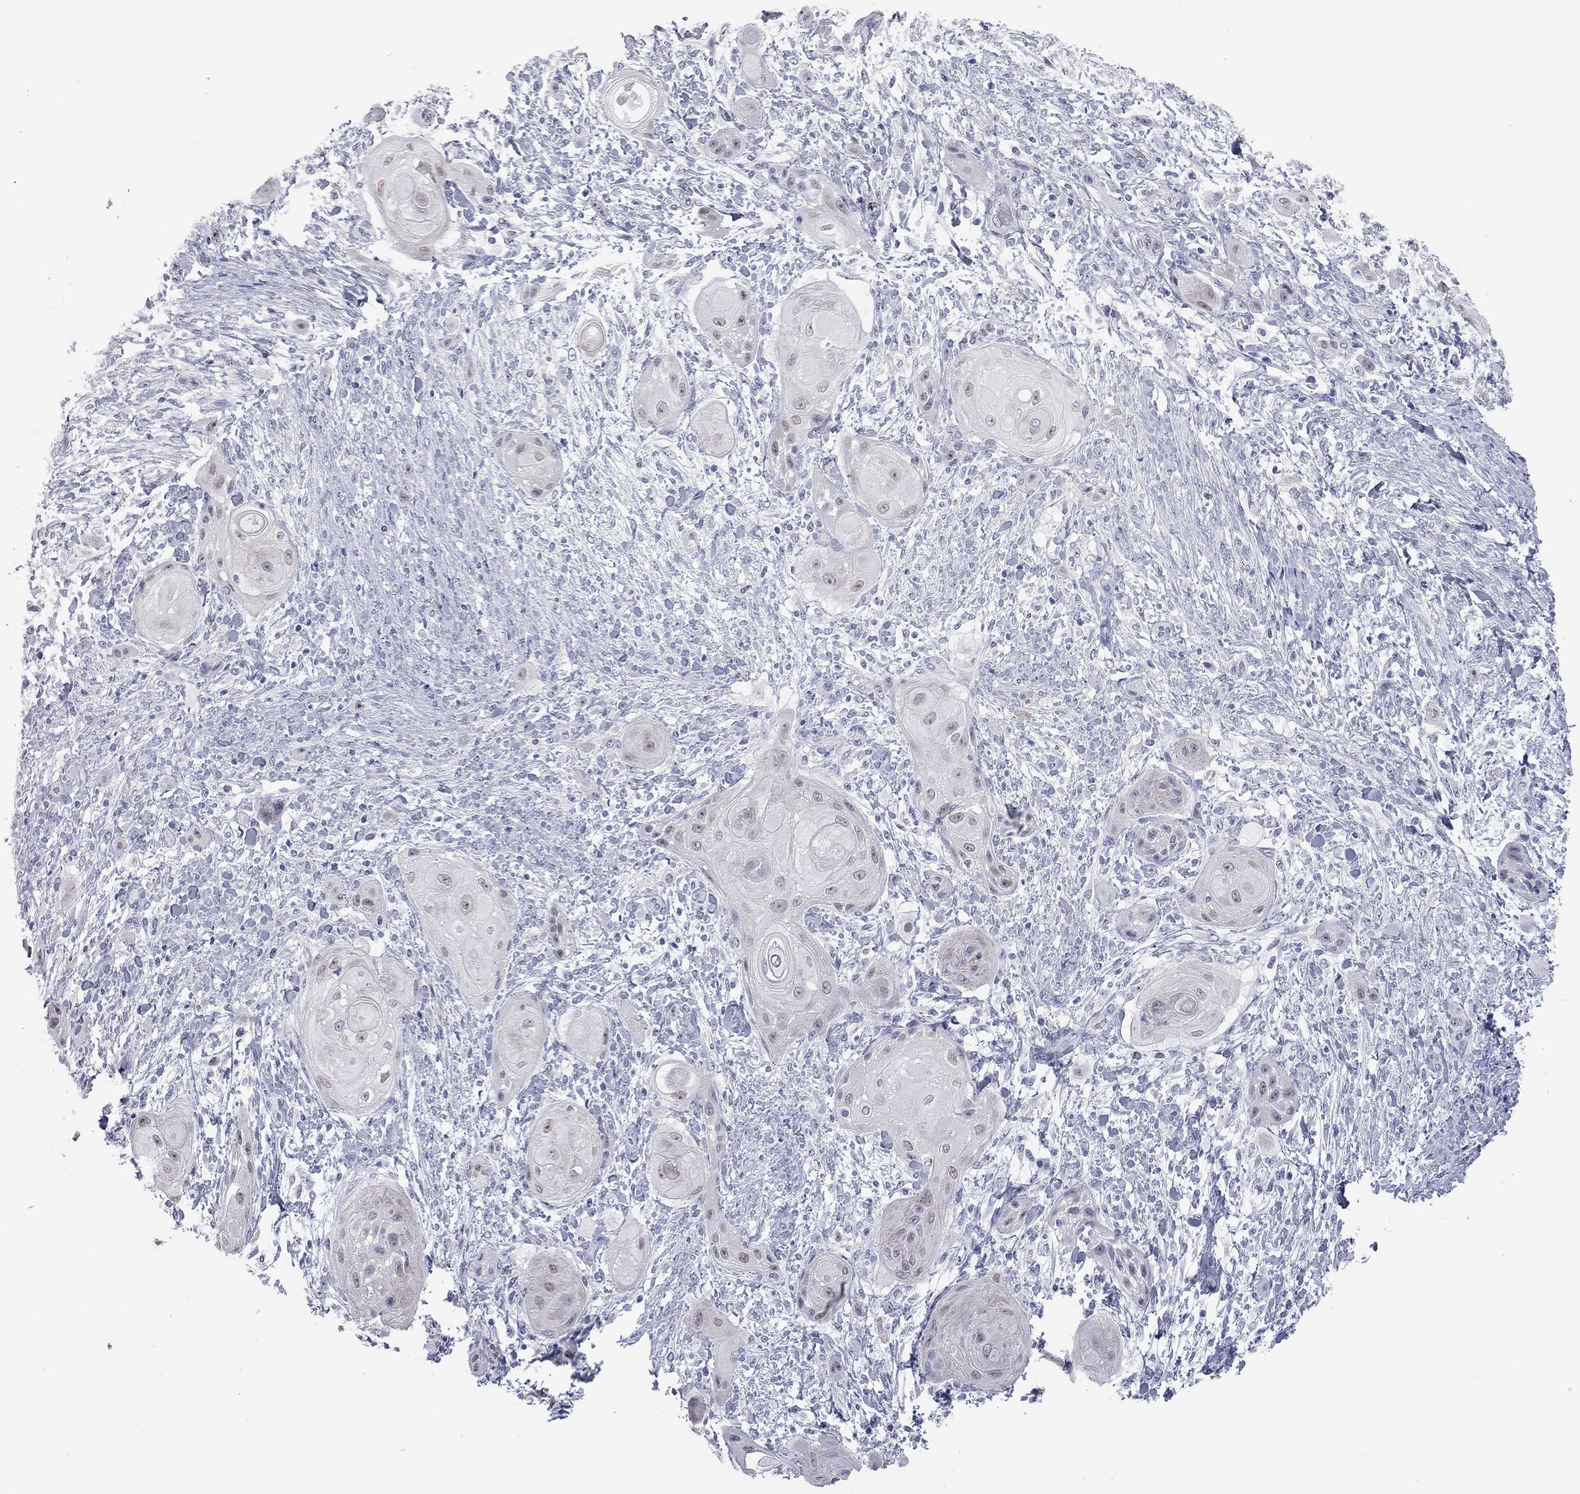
{"staining": {"intensity": "negative", "quantity": "none", "location": "none"}, "tissue": "skin cancer", "cell_type": "Tumor cells", "image_type": "cancer", "snomed": [{"axis": "morphology", "description": "Squamous cell carcinoma, NOS"}, {"axis": "topography", "description": "Skin"}], "caption": "The histopathology image demonstrates no staining of tumor cells in skin cancer (squamous cell carcinoma).", "gene": "AK8", "patient": {"sex": "male", "age": 62}}